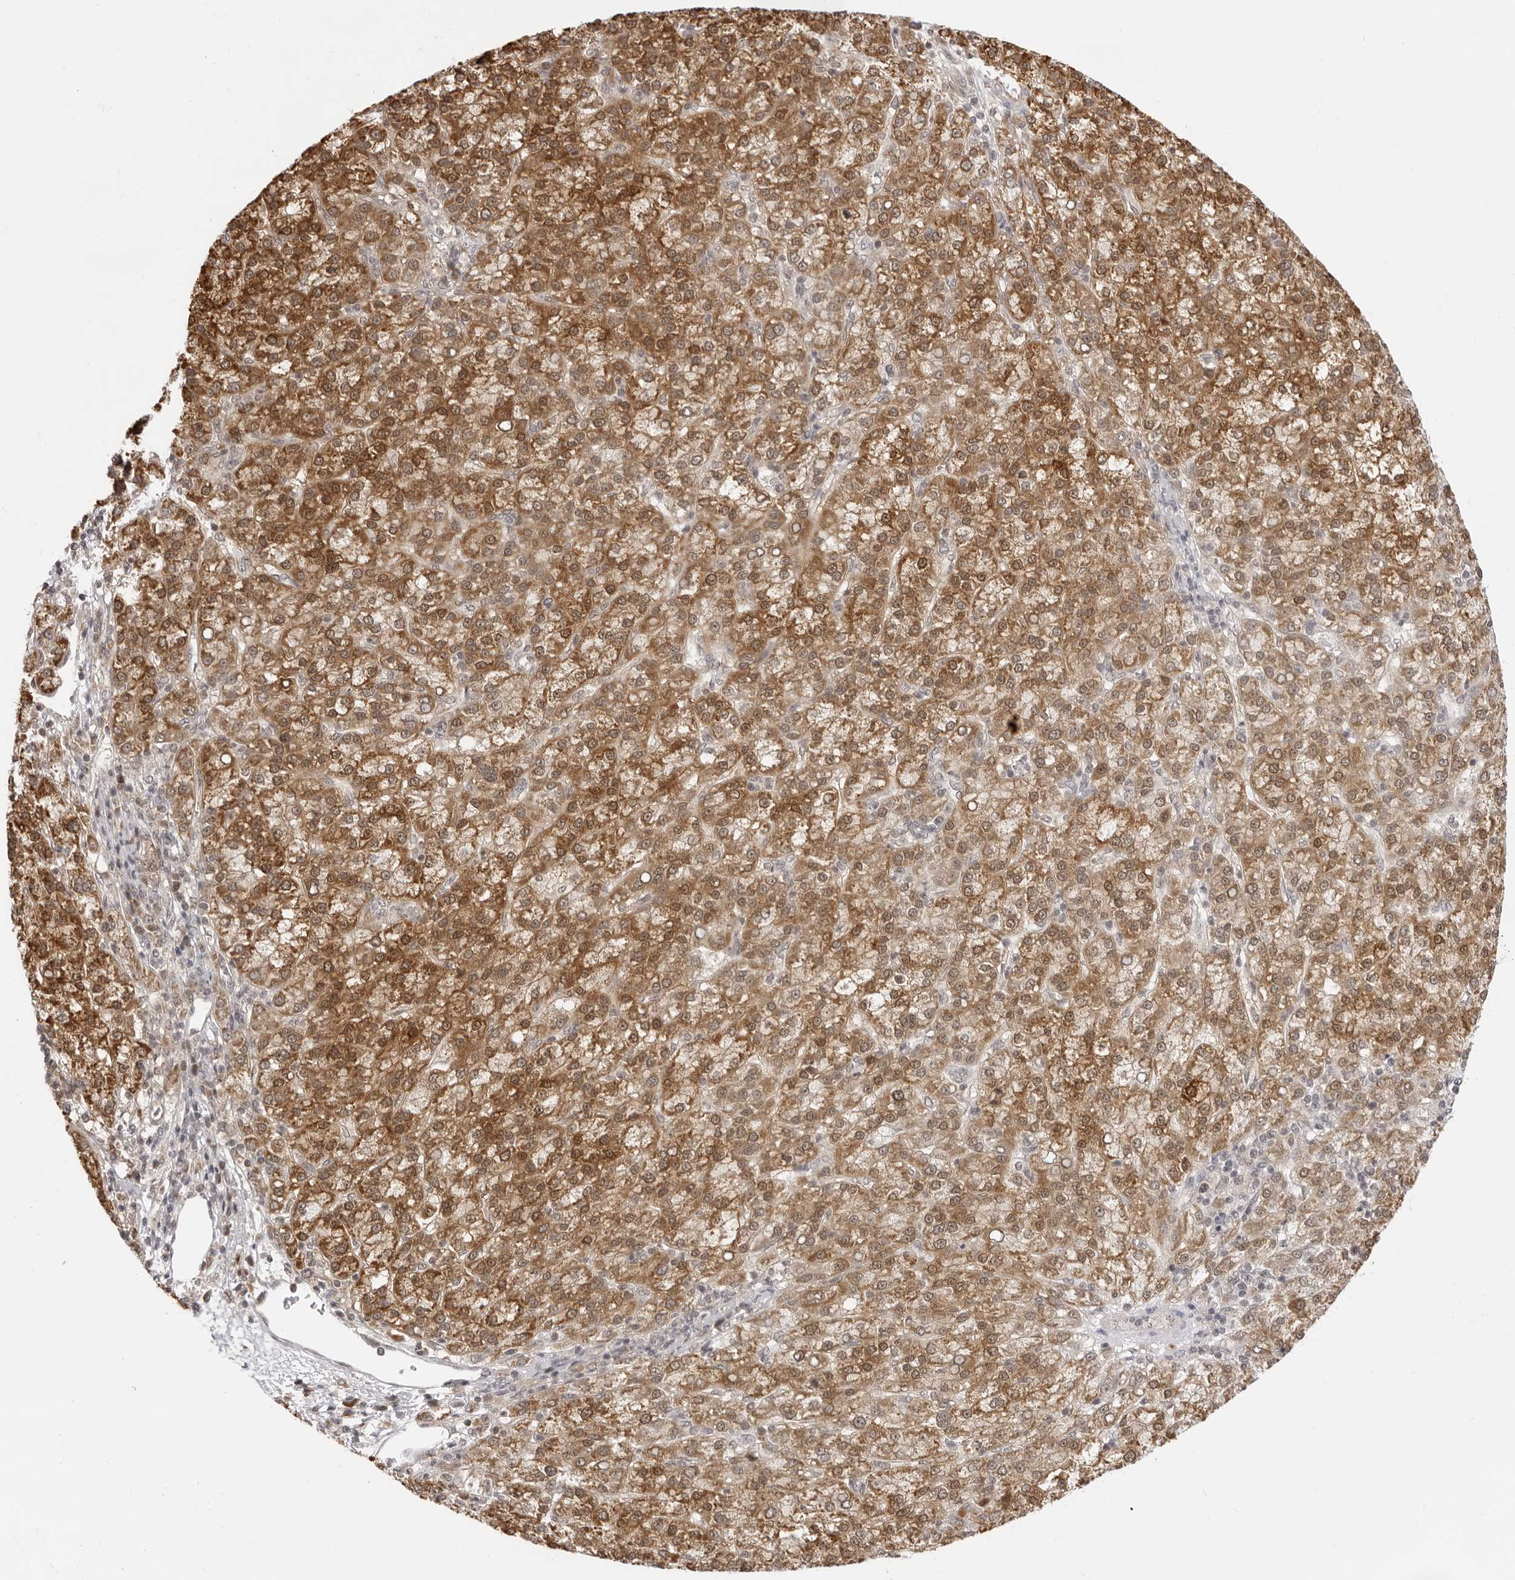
{"staining": {"intensity": "moderate", "quantity": ">75%", "location": "cytoplasmic/membranous"}, "tissue": "liver cancer", "cell_type": "Tumor cells", "image_type": "cancer", "snomed": [{"axis": "morphology", "description": "Carcinoma, Hepatocellular, NOS"}, {"axis": "topography", "description": "Liver"}], "caption": "Moderate cytoplasmic/membranous expression for a protein is appreciated in approximately >75% of tumor cells of liver hepatocellular carcinoma using IHC.", "gene": "FDPS", "patient": {"sex": "female", "age": 58}}